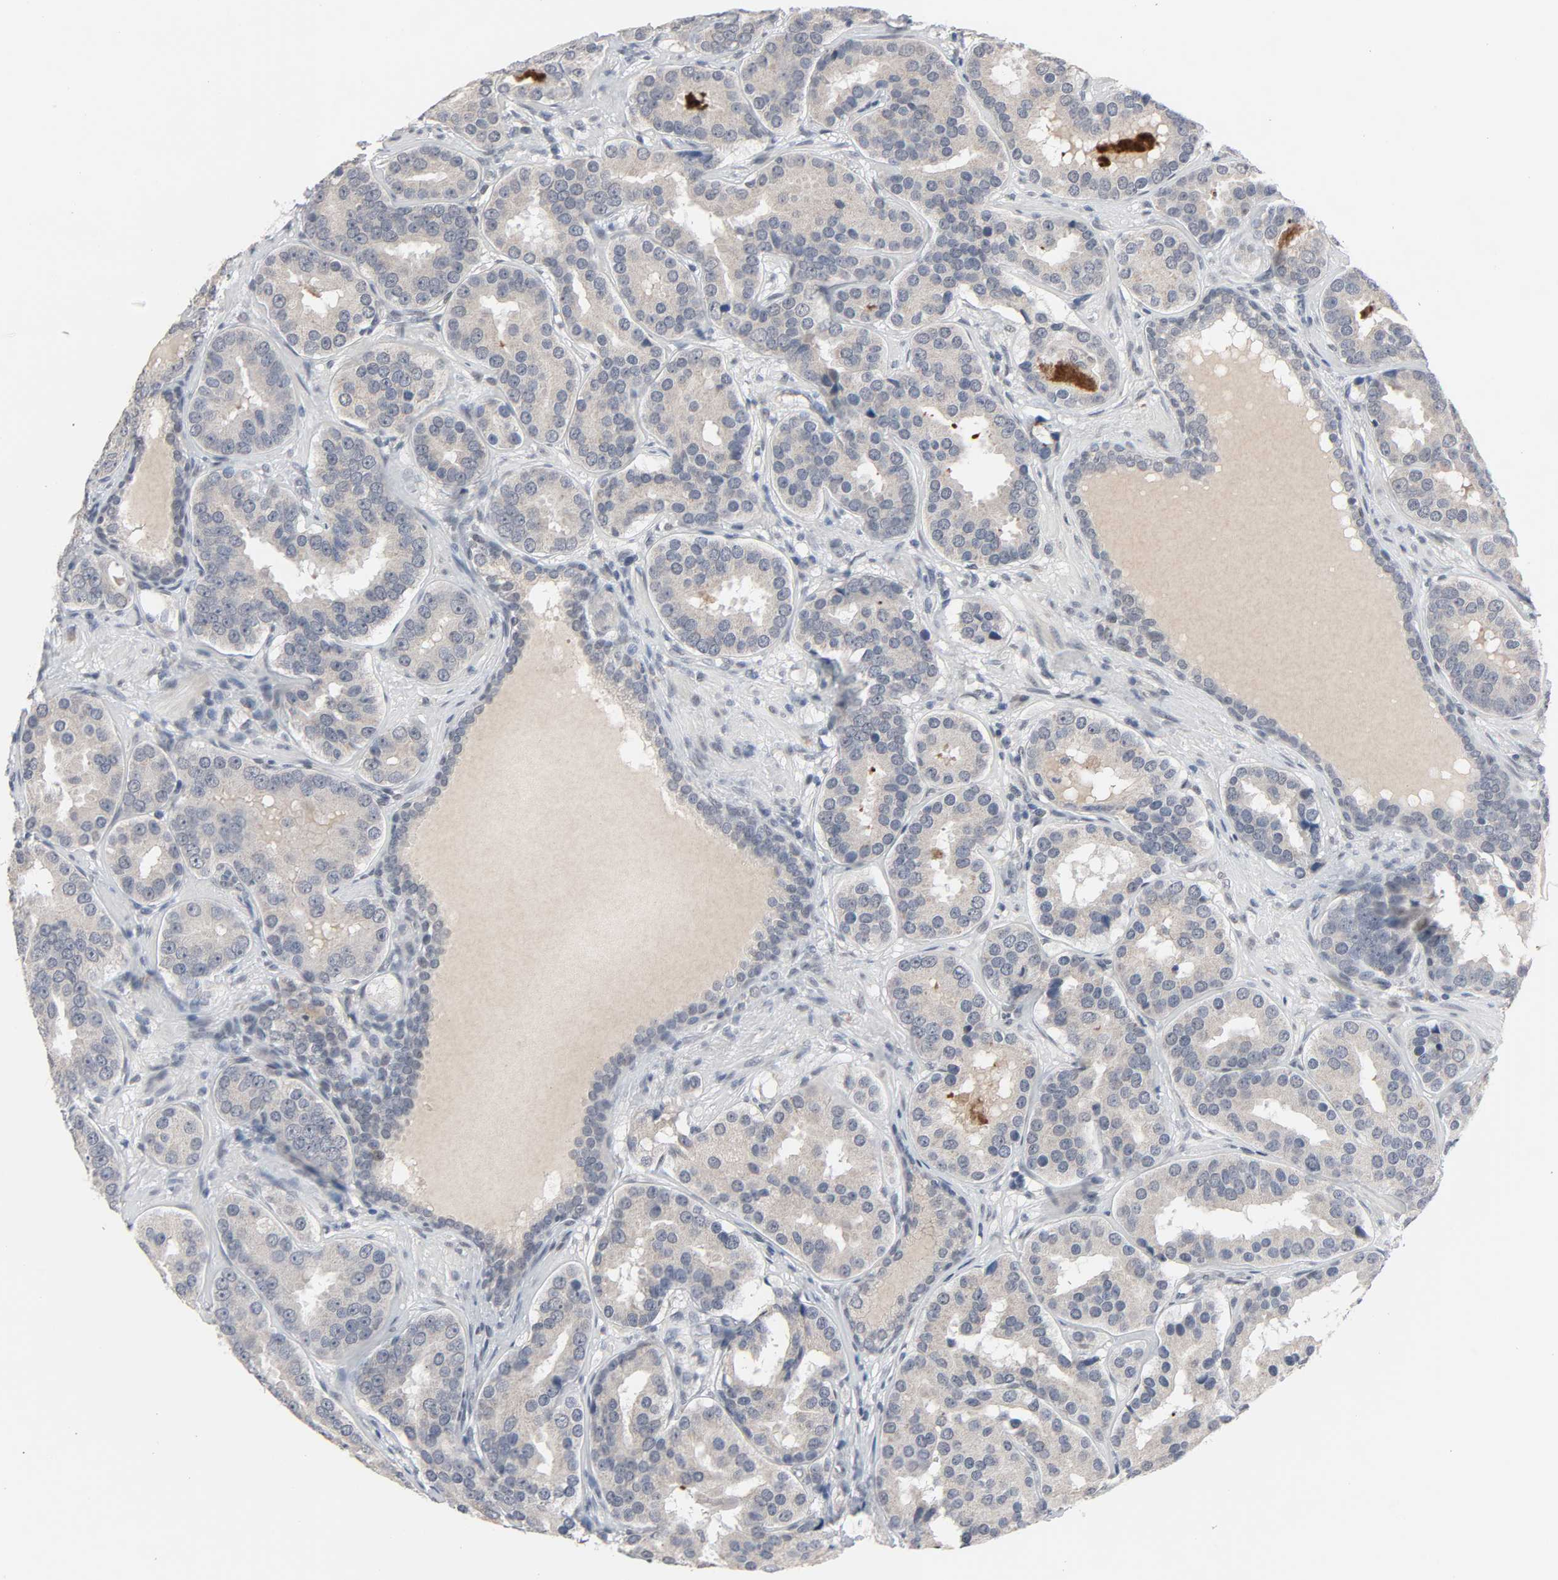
{"staining": {"intensity": "weak", "quantity": ">75%", "location": "cytoplasmic/membranous"}, "tissue": "prostate cancer", "cell_type": "Tumor cells", "image_type": "cancer", "snomed": [{"axis": "morphology", "description": "Adenocarcinoma, Low grade"}, {"axis": "topography", "description": "Prostate"}], "caption": "Immunohistochemistry (IHC) (DAB) staining of human prostate cancer demonstrates weak cytoplasmic/membranous protein staining in about >75% of tumor cells.", "gene": "MT3", "patient": {"sex": "male", "age": 59}}